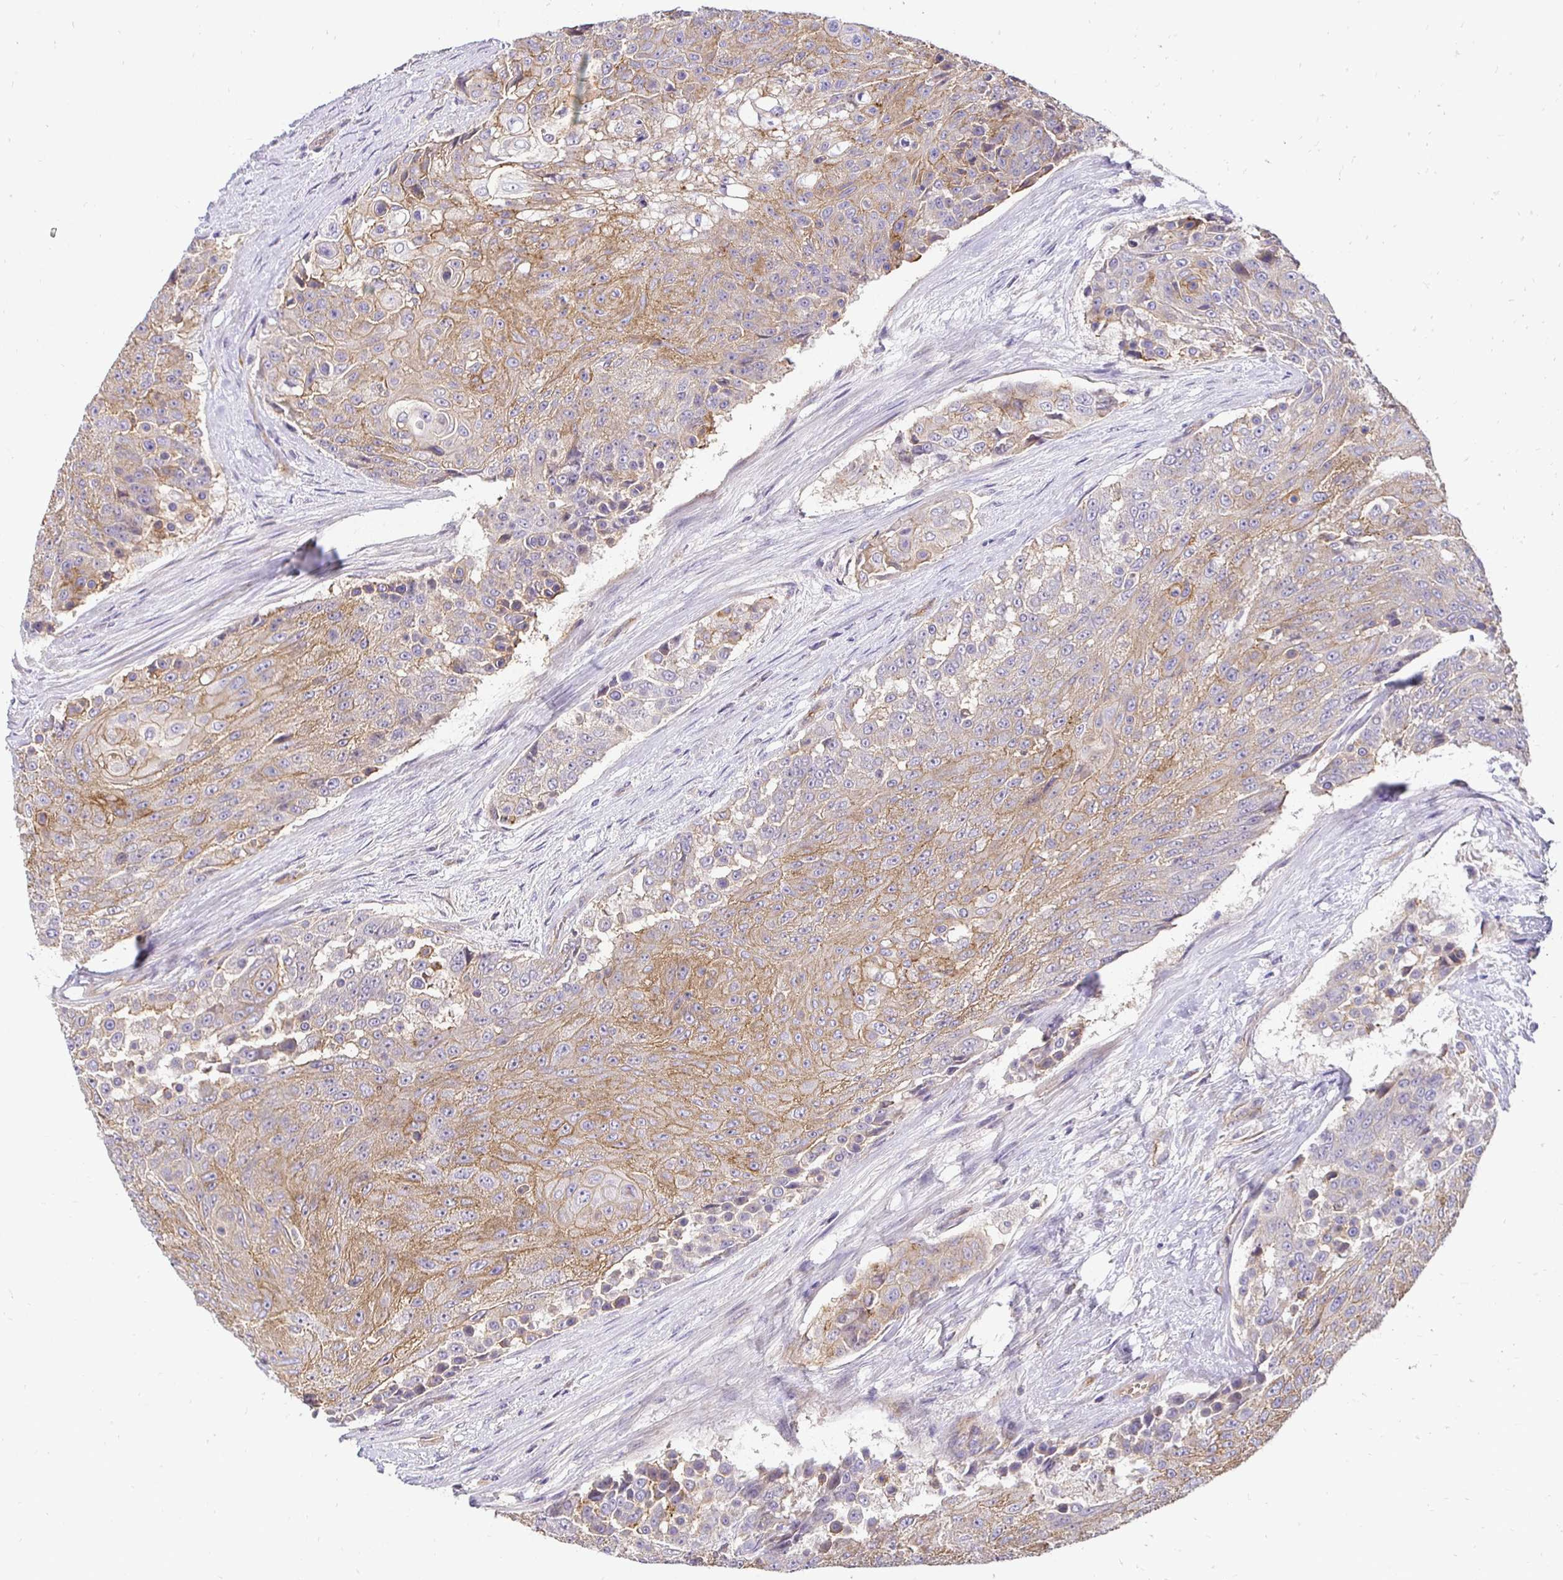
{"staining": {"intensity": "moderate", "quantity": "25%-75%", "location": "cytoplasmic/membranous"}, "tissue": "urothelial cancer", "cell_type": "Tumor cells", "image_type": "cancer", "snomed": [{"axis": "morphology", "description": "Urothelial carcinoma, High grade"}, {"axis": "topography", "description": "Urinary bladder"}], "caption": "Tumor cells demonstrate medium levels of moderate cytoplasmic/membranous positivity in about 25%-75% of cells in urothelial cancer. (DAB (3,3'-diaminobenzidine) IHC with brightfield microscopy, high magnification).", "gene": "SLC9A1", "patient": {"sex": "female", "age": 63}}